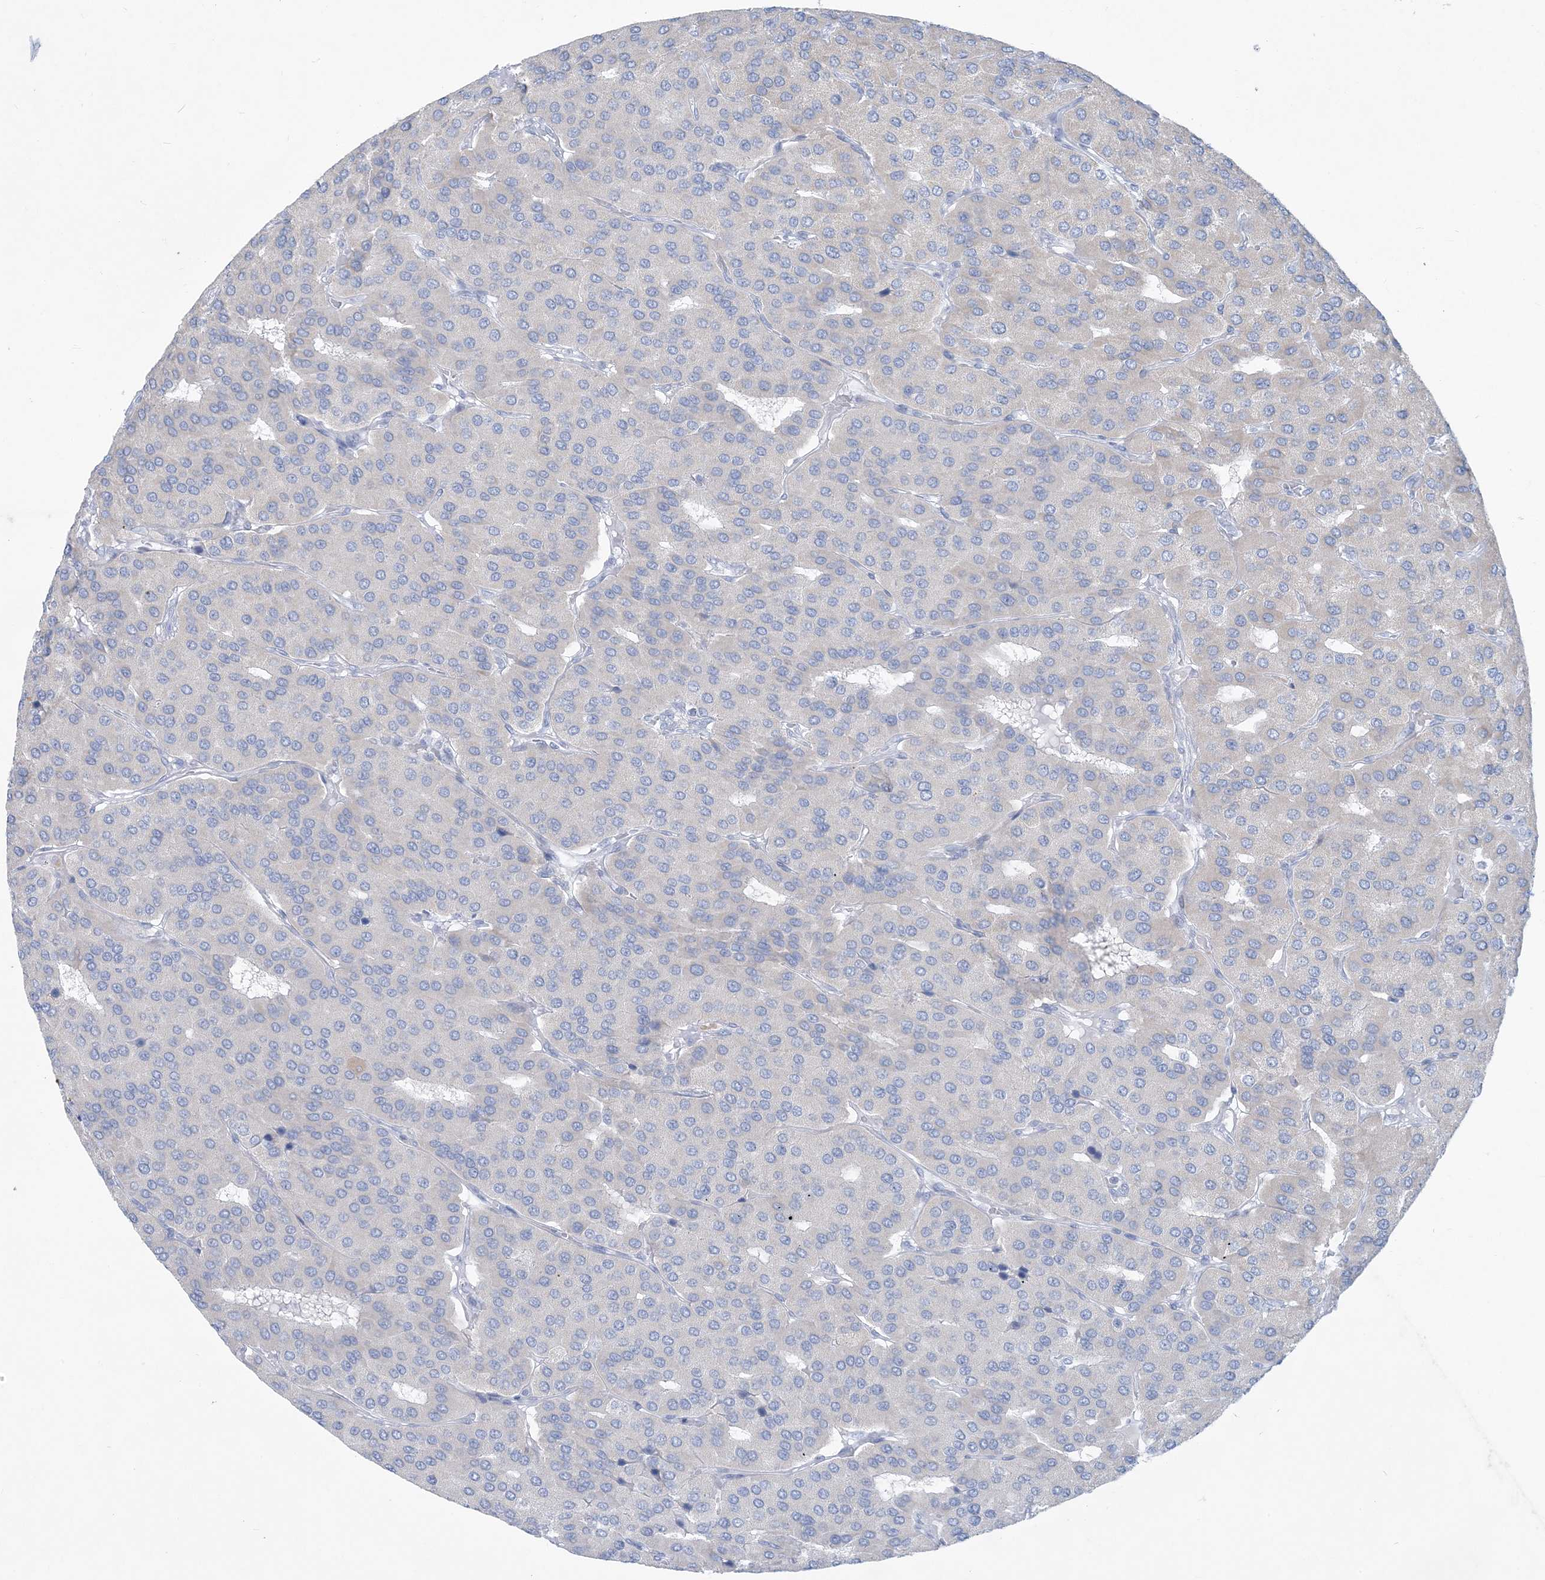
{"staining": {"intensity": "negative", "quantity": "none", "location": "none"}, "tissue": "parathyroid gland", "cell_type": "Glandular cells", "image_type": "normal", "snomed": [{"axis": "morphology", "description": "Normal tissue, NOS"}, {"axis": "morphology", "description": "Adenoma, NOS"}, {"axis": "topography", "description": "Parathyroid gland"}], "caption": "High power microscopy image of an immunohistochemistry (IHC) histopathology image of normal parathyroid gland, revealing no significant positivity in glandular cells. Brightfield microscopy of IHC stained with DAB (brown) and hematoxylin (blue), captured at high magnification.", "gene": "MOXD1", "patient": {"sex": "female", "age": 86}}